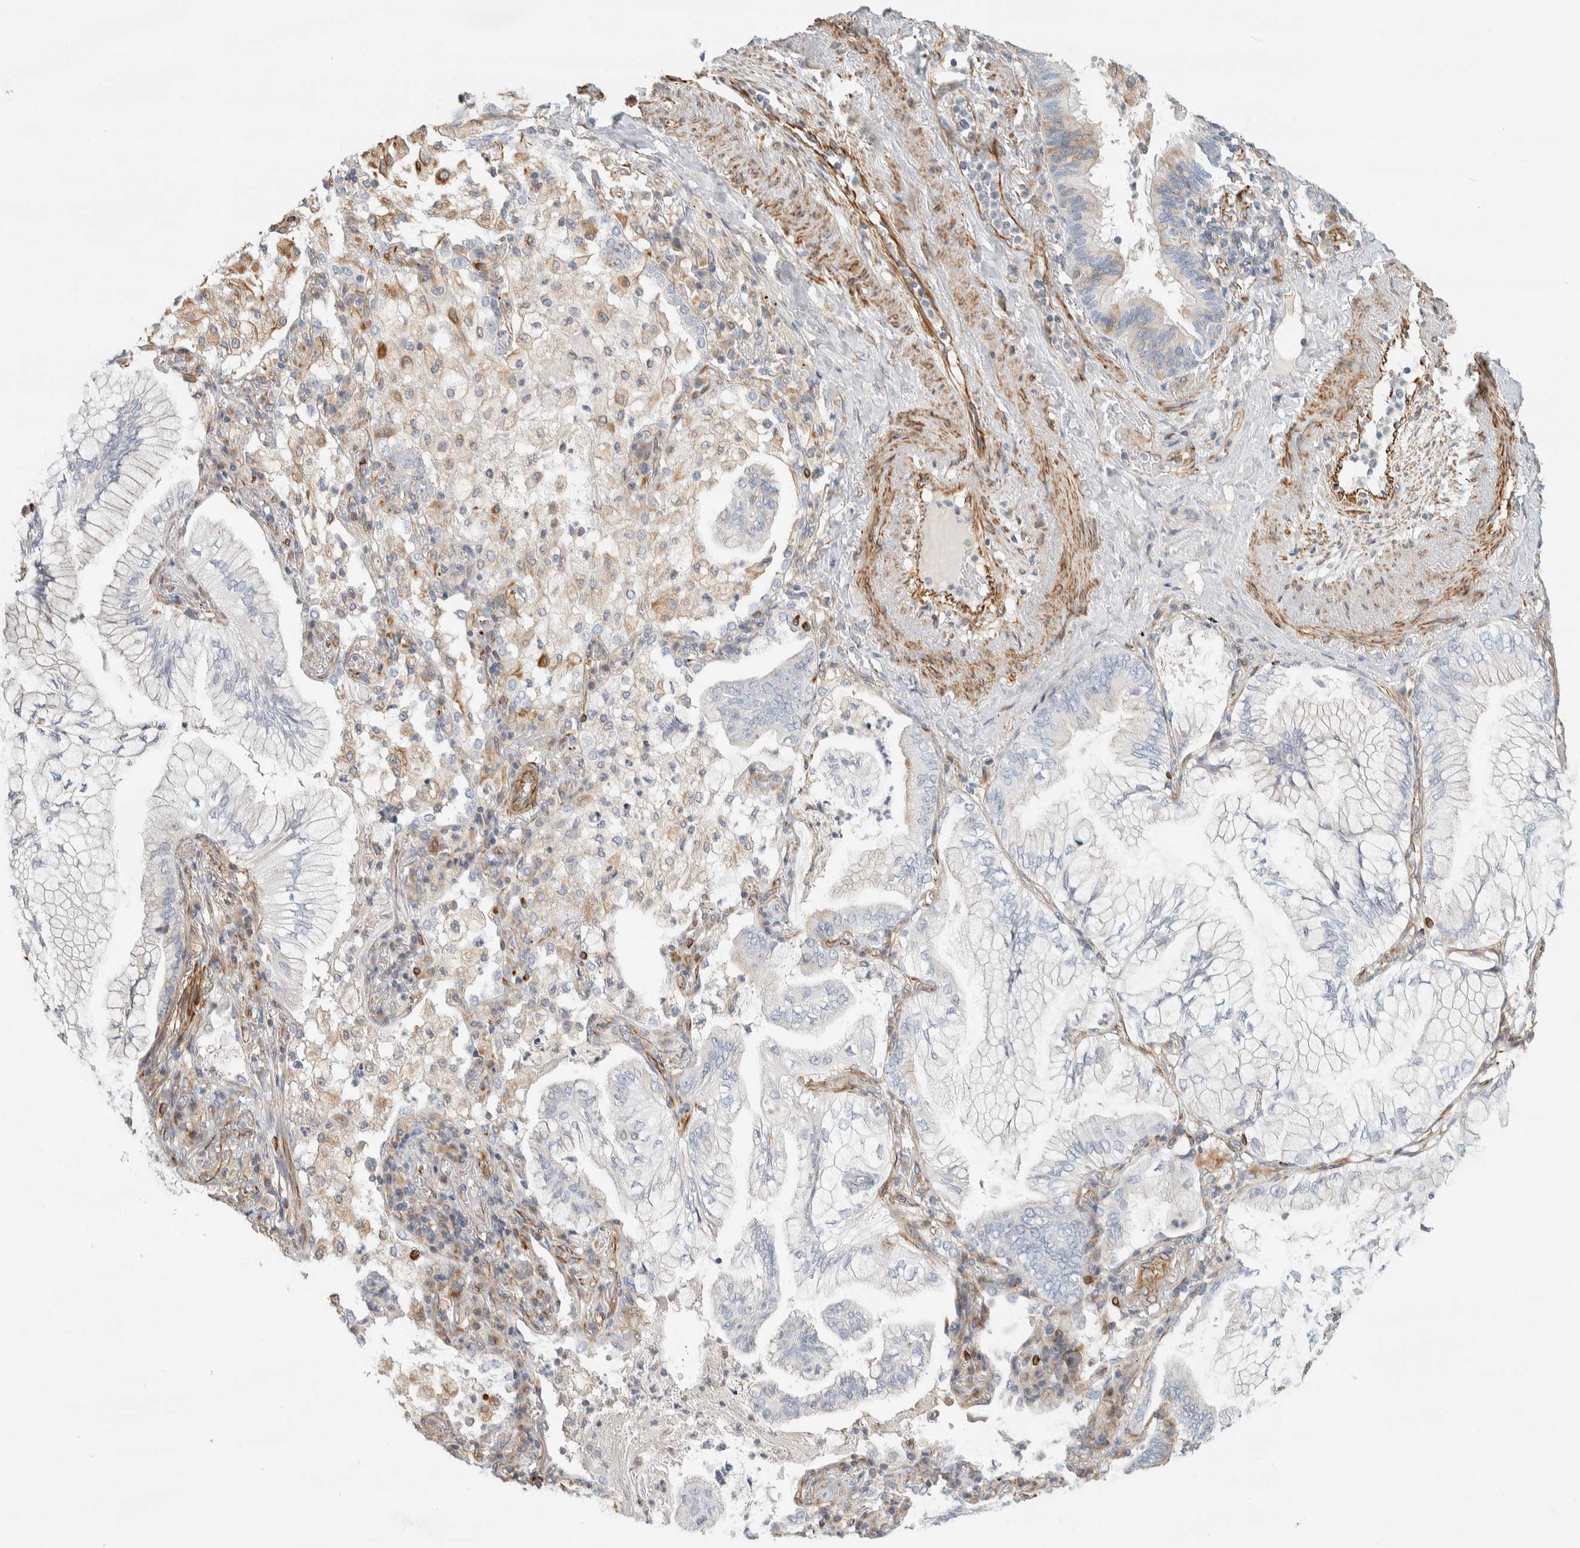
{"staining": {"intensity": "negative", "quantity": "none", "location": "none"}, "tissue": "lung cancer", "cell_type": "Tumor cells", "image_type": "cancer", "snomed": [{"axis": "morphology", "description": "Adenocarcinoma, NOS"}, {"axis": "topography", "description": "Lung"}], "caption": "This is a photomicrograph of immunohistochemistry (IHC) staining of lung cancer, which shows no staining in tumor cells.", "gene": "CDR2", "patient": {"sex": "female", "age": 70}}